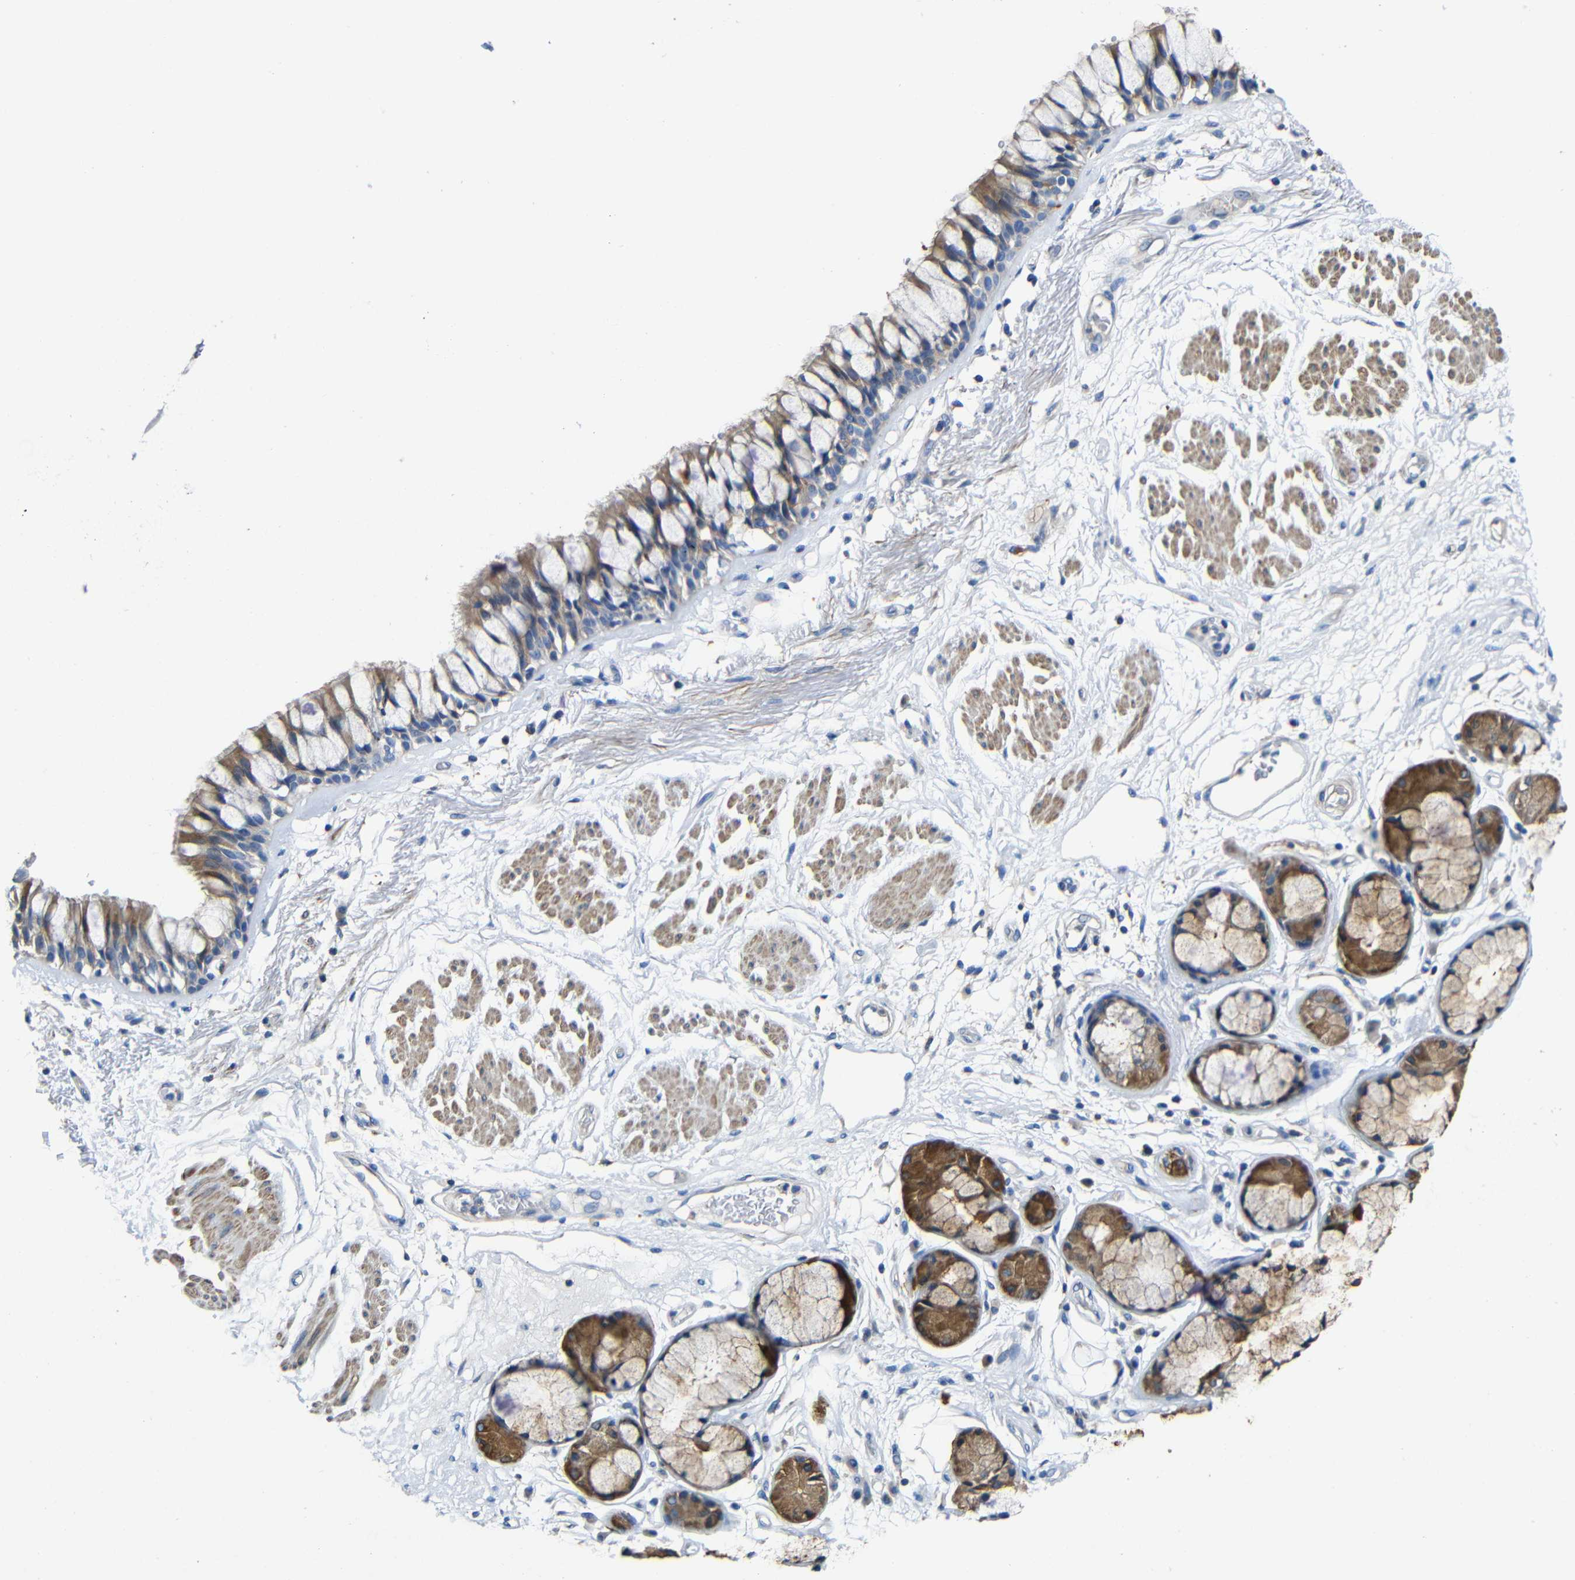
{"staining": {"intensity": "moderate", "quantity": ">75%", "location": "cytoplasmic/membranous"}, "tissue": "bronchus", "cell_type": "Respiratory epithelial cells", "image_type": "normal", "snomed": [{"axis": "morphology", "description": "Normal tissue, NOS"}, {"axis": "topography", "description": "Bronchus"}], "caption": "Immunohistochemical staining of unremarkable bronchus displays >75% levels of moderate cytoplasmic/membranous protein staining in approximately >75% of respiratory epithelial cells. The staining was performed using DAB, with brown indicating positive protein expression. Nuclei are stained blue with hematoxylin.", "gene": "GDI1", "patient": {"sex": "male", "age": 66}}